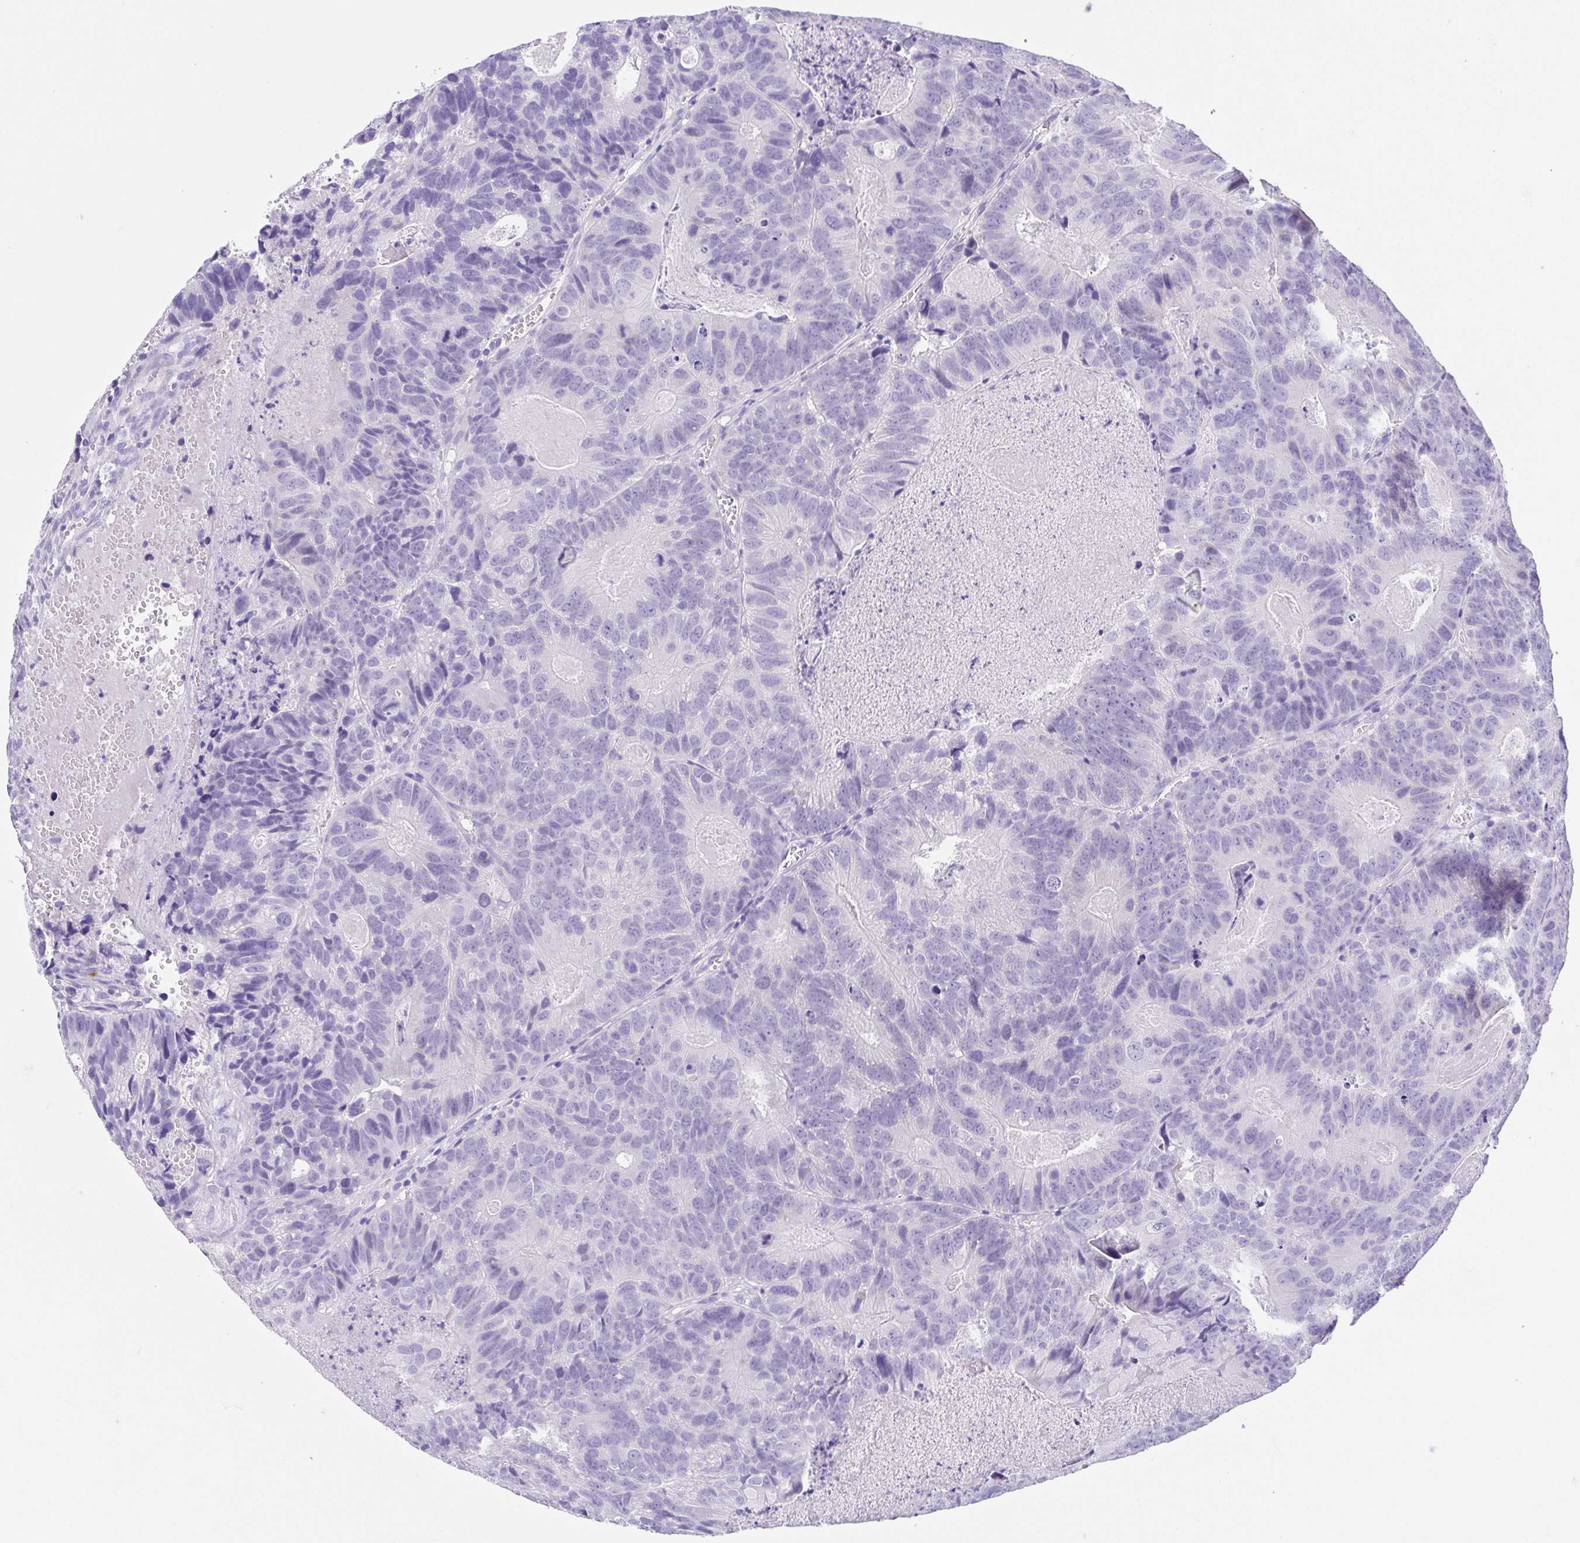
{"staining": {"intensity": "negative", "quantity": "none", "location": "none"}, "tissue": "head and neck cancer", "cell_type": "Tumor cells", "image_type": "cancer", "snomed": [{"axis": "morphology", "description": "Adenocarcinoma, NOS"}, {"axis": "topography", "description": "Head-Neck"}], "caption": "The histopathology image demonstrates no staining of tumor cells in head and neck cancer (adenocarcinoma). (Brightfield microscopy of DAB (3,3'-diaminobenzidine) immunohistochemistry at high magnification).", "gene": "SPATA4", "patient": {"sex": "male", "age": 62}}